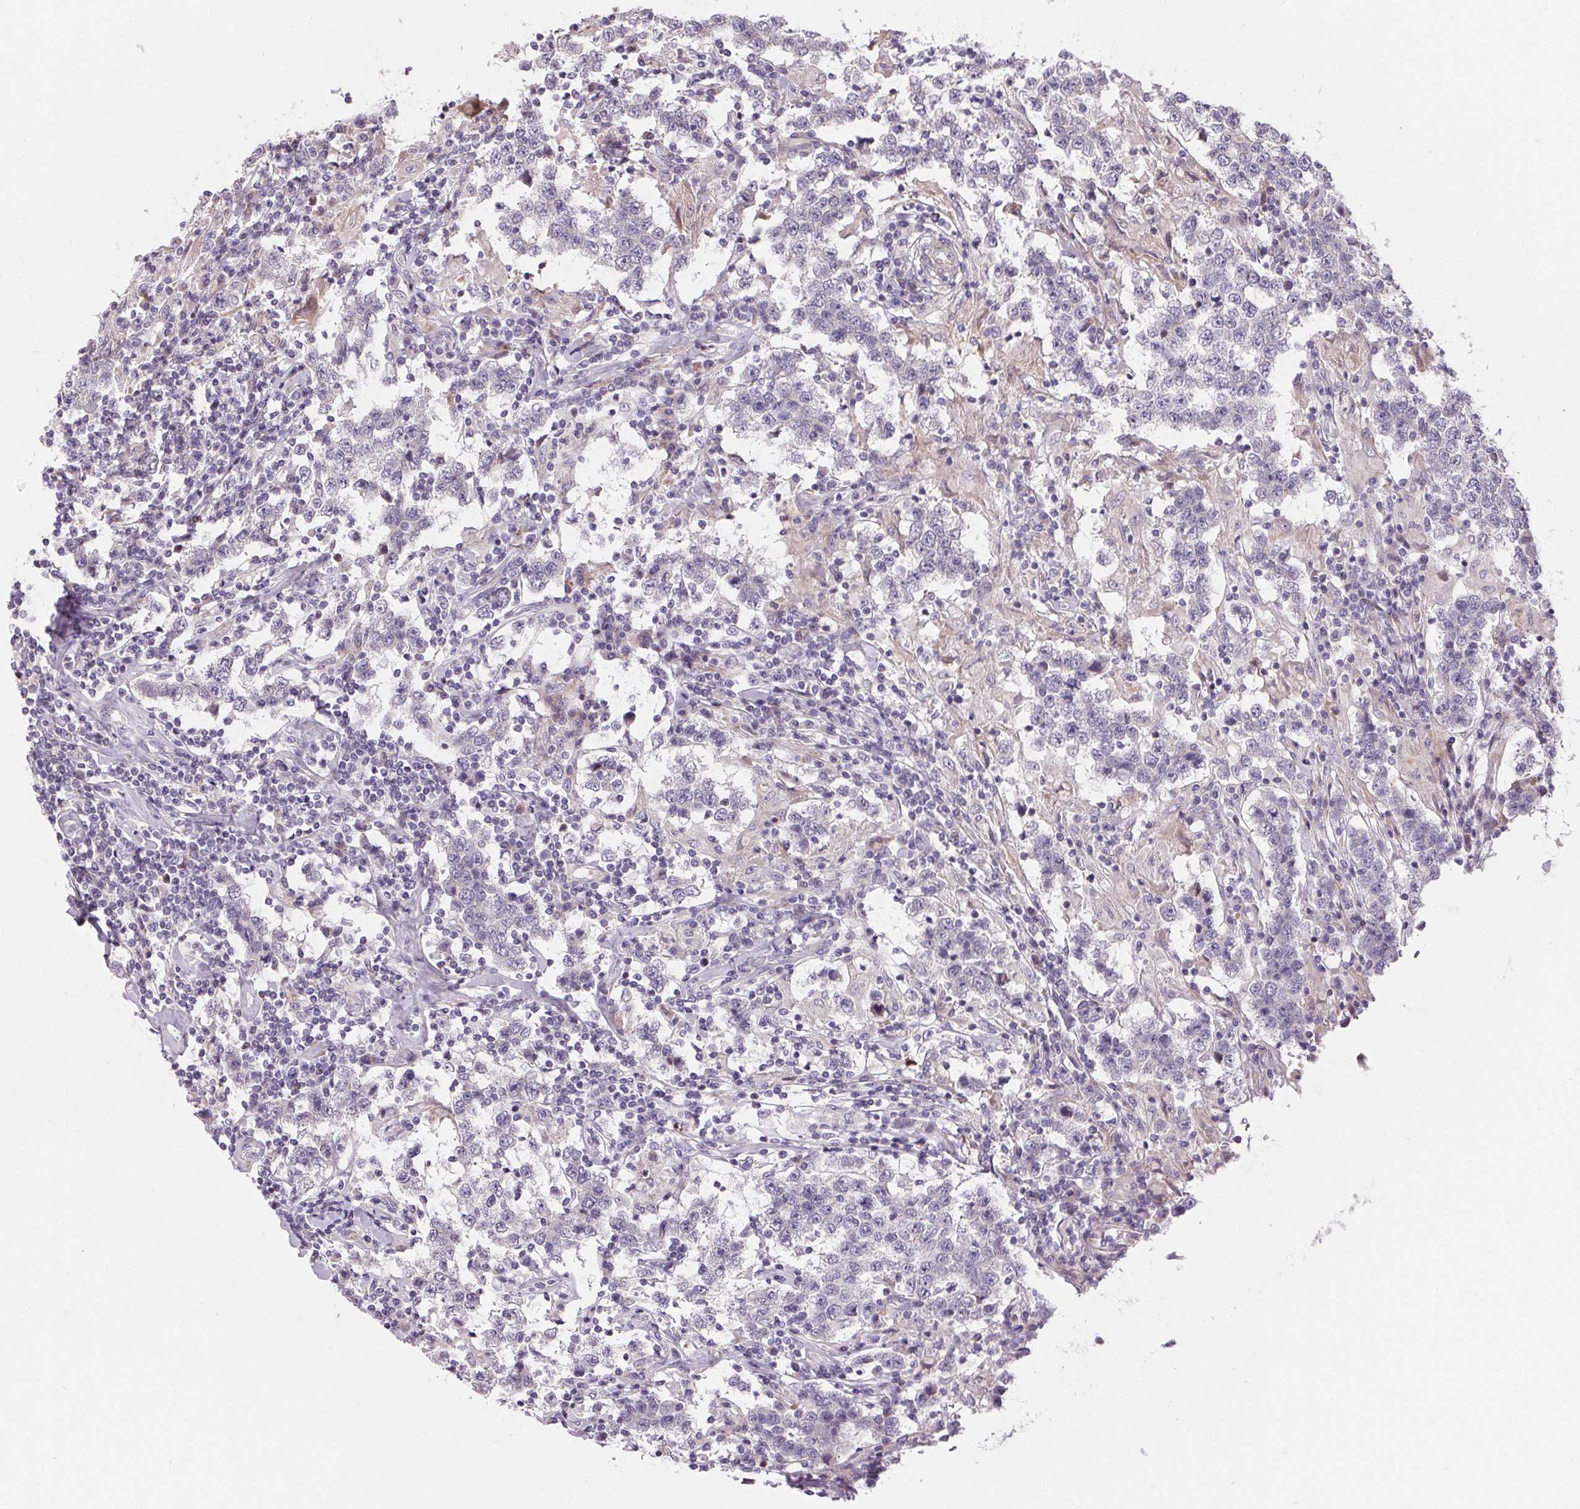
{"staining": {"intensity": "negative", "quantity": "none", "location": "none"}, "tissue": "testis cancer", "cell_type": "Tumor cells", "image_type": "cancer", "snomed": [{"axis": "morphology", "description": "Seminoma, NOS"}, {"axis": "morphology", "description": "Carcinoma, Embryonal, NOS"}, {"axis": "topography", "description": "Testis"}], "caption": "Embryonal carcinoma (testis) was stained to show a protein in brown. There is no significant positivity in tumor cells. (DAB (3,3'-diaminobenzidine) immunohistochemistry with hematoxylin counter stain).", "gene": "UNC13B", "patient": {"sex": "male", "age": 41}}